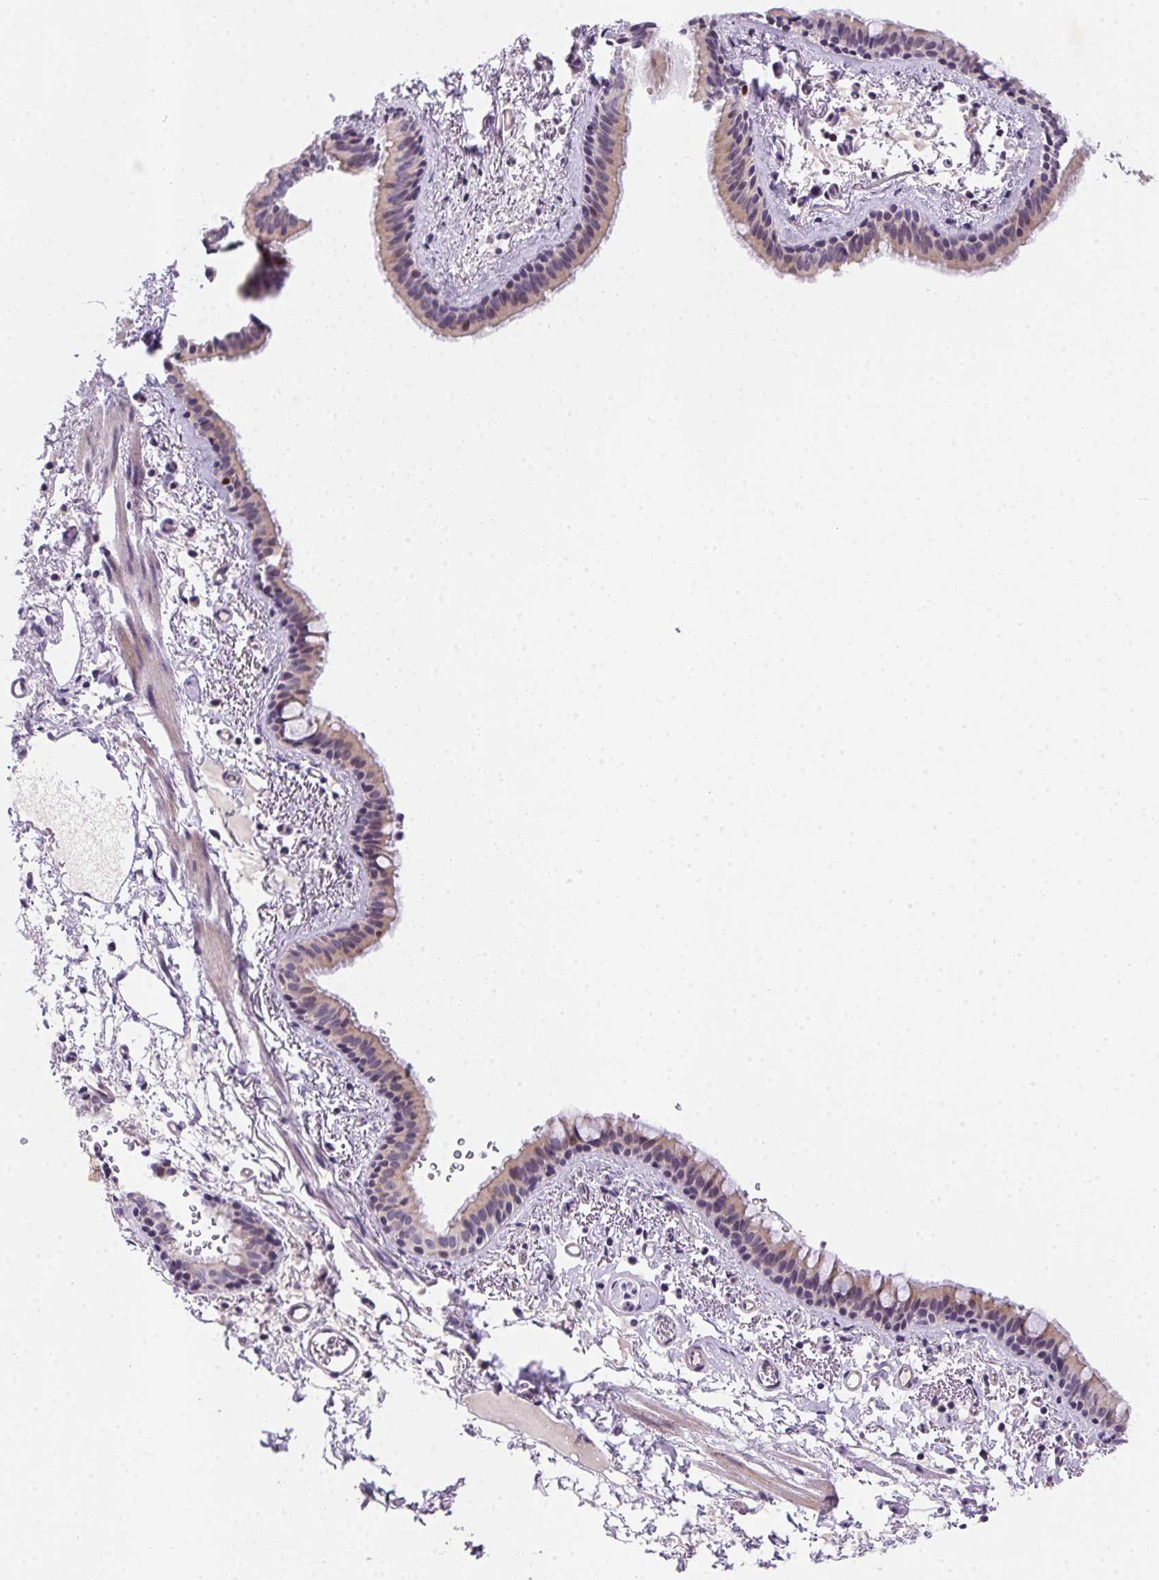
{"staining": {"intensity": "weak", "quantity": "25%-75%", "location": "cytoplasmic/membranous,nuclear"}, "tissue": "bronchus", "cell_type": "Respiratory epithelial cells", "image_type": "normal", "snomed": [{"axis": "morphology", "description": "Normal tissue, NOS"}, {"axis": "topography", "description": "Bronchus"}], "caption": "Protein expression analysis of unremarkable bronchus reveals weak cytoplasmic/membranous,nuclear staining in about 25%-75% of respiratory epithelial cells.", "gene": "HELLS", "patient": {"sex": "female", "age": 61}}